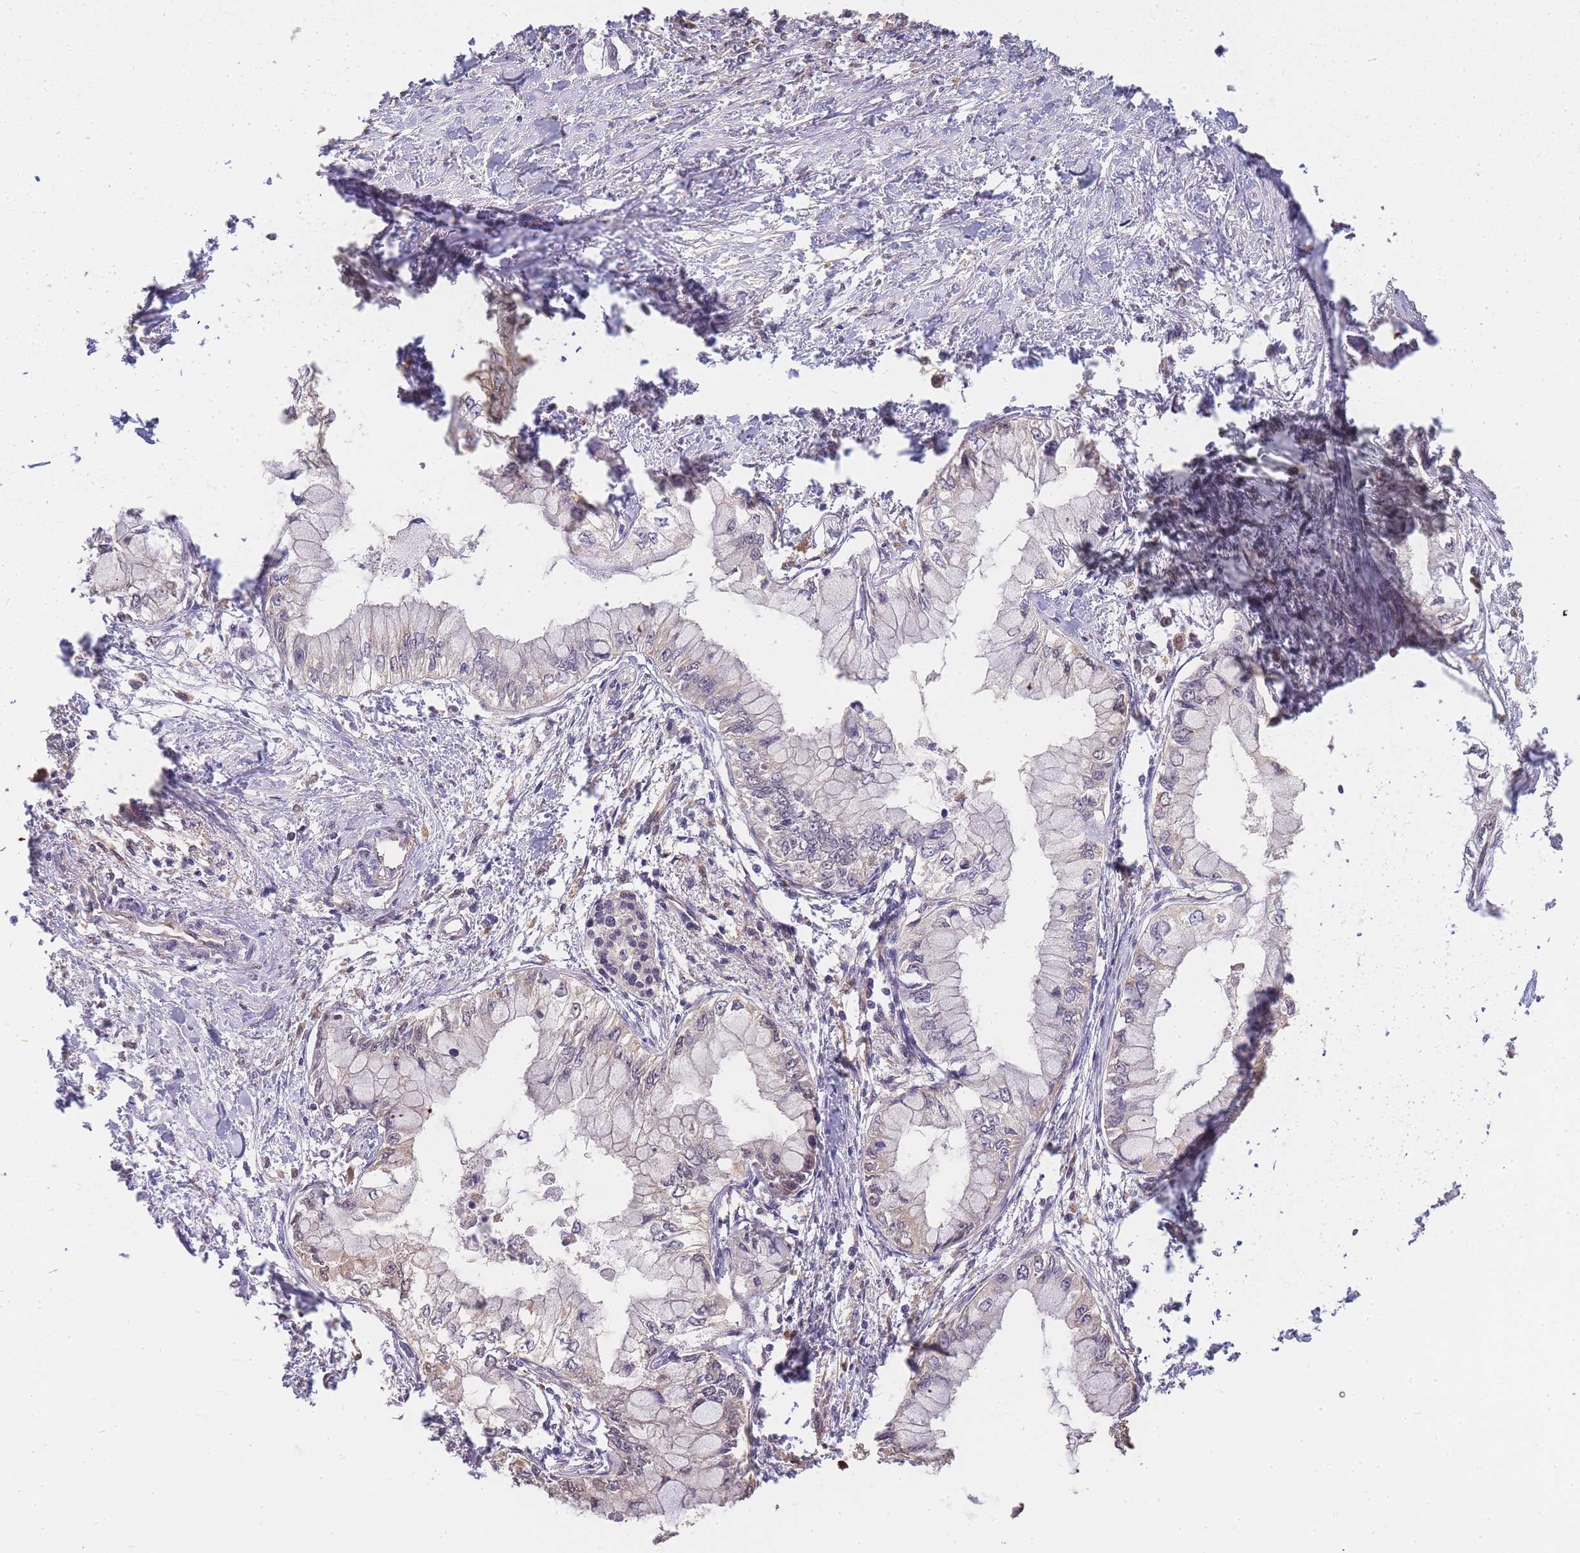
{"staining": {"intensity": "negative", "quantity": "none", "location": "none"}, "tissue": "pancreatic cancer", "cell_type": "Tumor cells", "image_type": "cancer", "snomed": [{"axis": "morphology", "description": "Adenocarcinoma, NOS"}, {"axis": "topography", "description": "Pancreas"}], "caption": "Immunohistochemical staining of pancreatic cancer exhibits no significant expression in tumor cells.", "gene": "CDKN2AIPNL", "patient": {"sex": "male", "age": 48}}